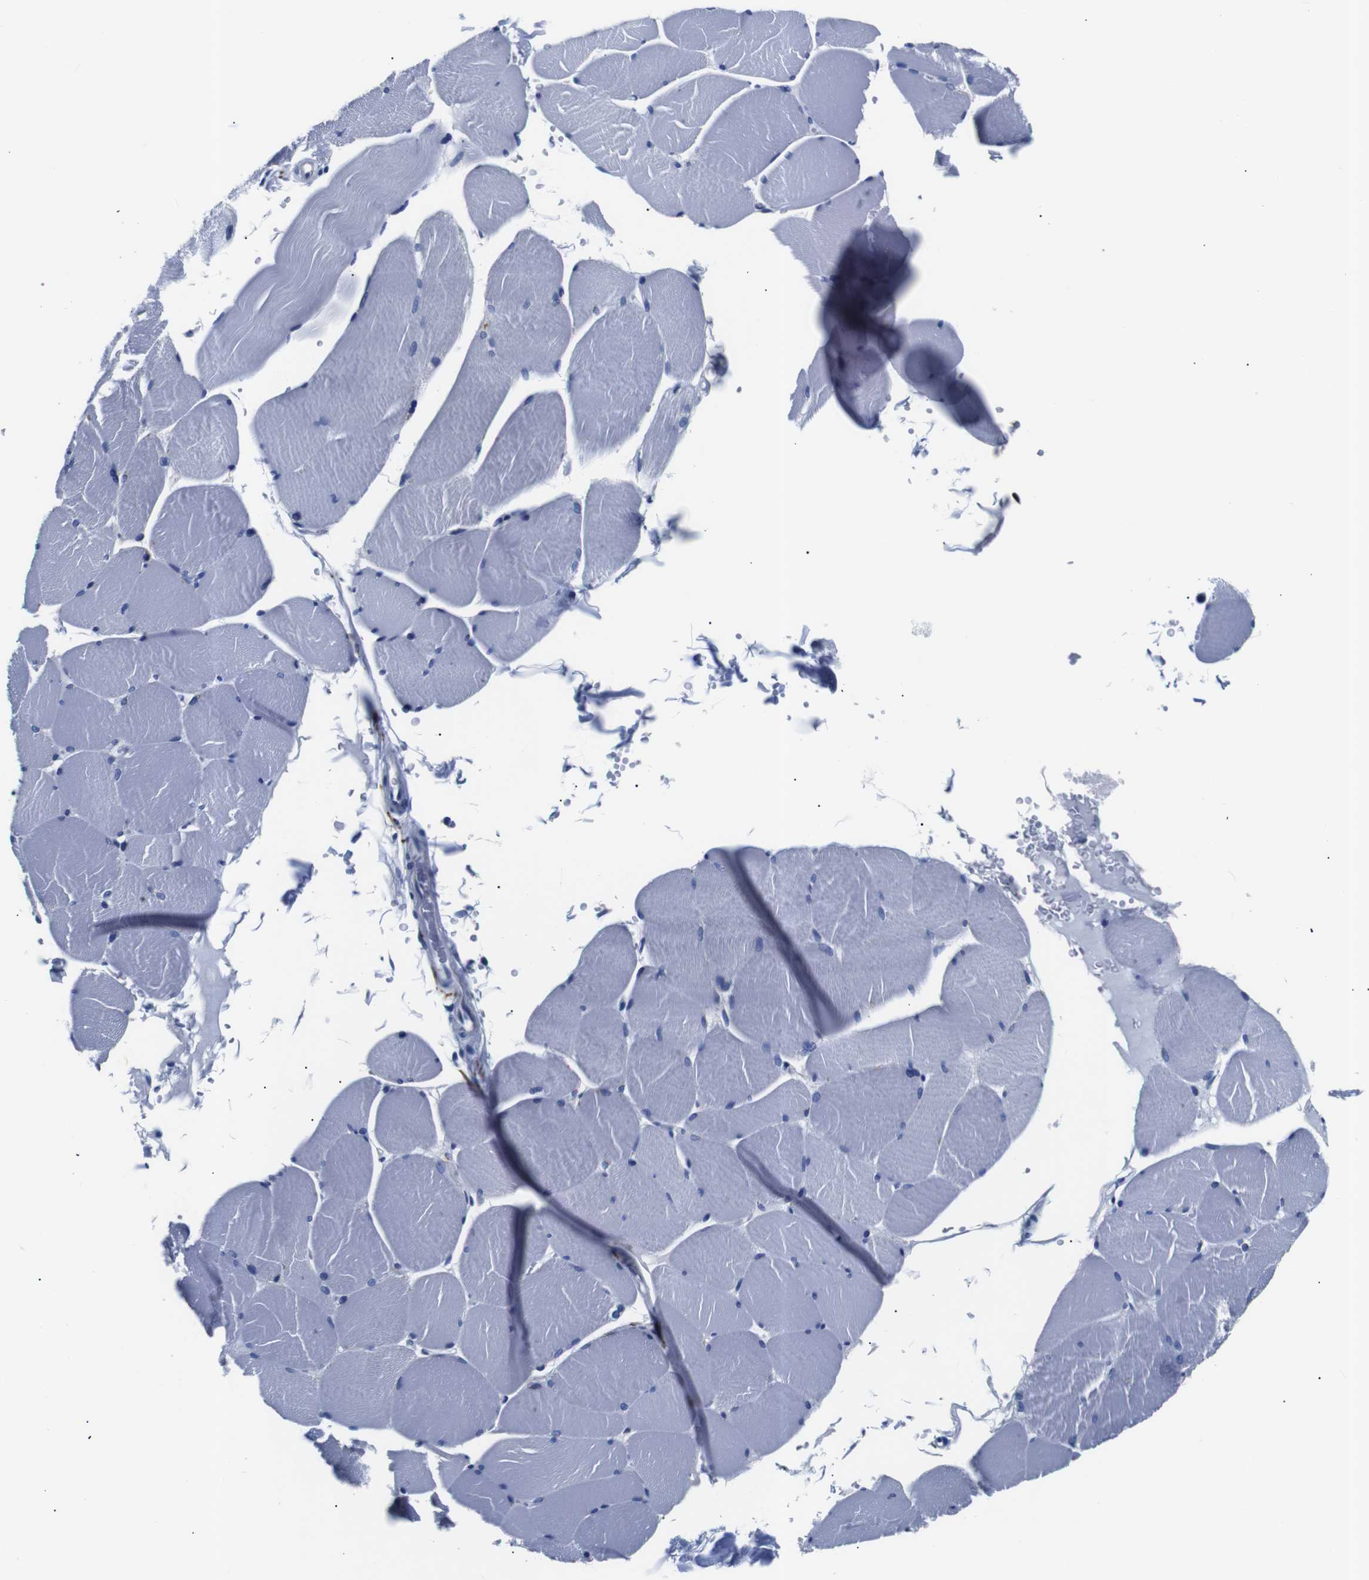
{"staining": {"intensity": "negative", "quantity": "none", "location": "none"}, "tissue": "skeletal muscle", "cell_type": "Myocytes", "image_type": "normal", "snomed": [{"axis": "morphology", "description": "Normal tissue, NOS"}, {"axis": "topography", "description": "Skin"}, {"axis": "topography", "description": "Skeletal muscle"}], "caption": "The photomicrograph exhibits no staining of myocytes in normal skeletal muscle. (DAB (3,3'-diaminobenzidine) immunohistochemistry visualized using brightfield microscopy, high magnification).", "gene": "GAP43", "patient": {"sex": "male", "age": 83}}